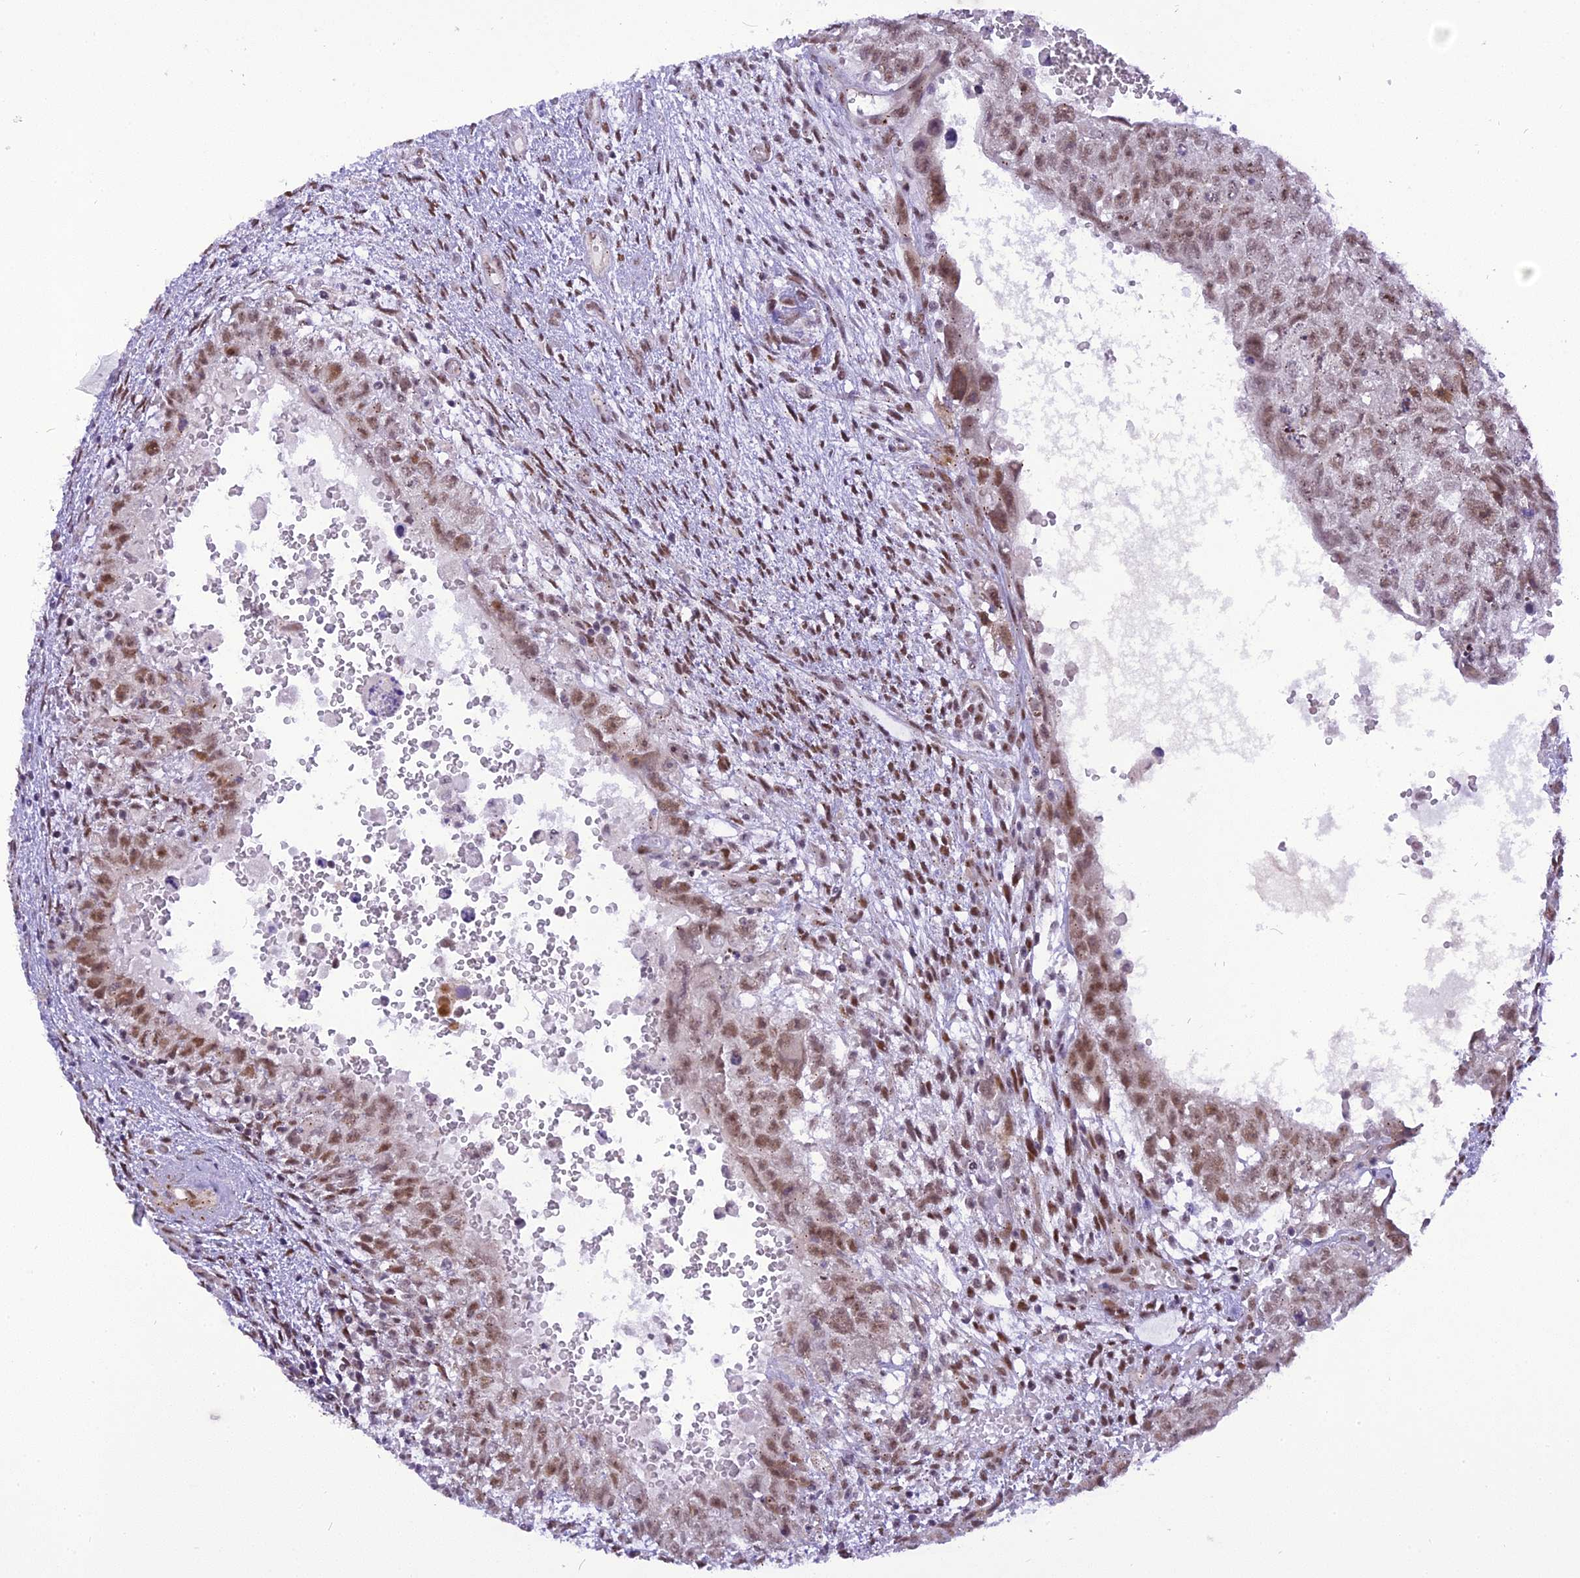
{"staining": {"intensity": "moderate", "quantity": ">75%", "location": "nuclear"}, "tissue": "testis cancer", "cell_type": "Tumor cells", "image_type": "cancer", "snomed": [{"axis": "morphology", "description": "Carcinoma, Embryonal, NOS"}, {"axis": "topography", "description": "Testis"}], "caption": "Moderate nuclear expression for a protein is present in approximately >75% of tumor cells of testis cancer (embryonal carcinoma) using immunohistochemistry.", "gene": "IRF2BP1", "patient": {"sex": "male", "age": 26}}